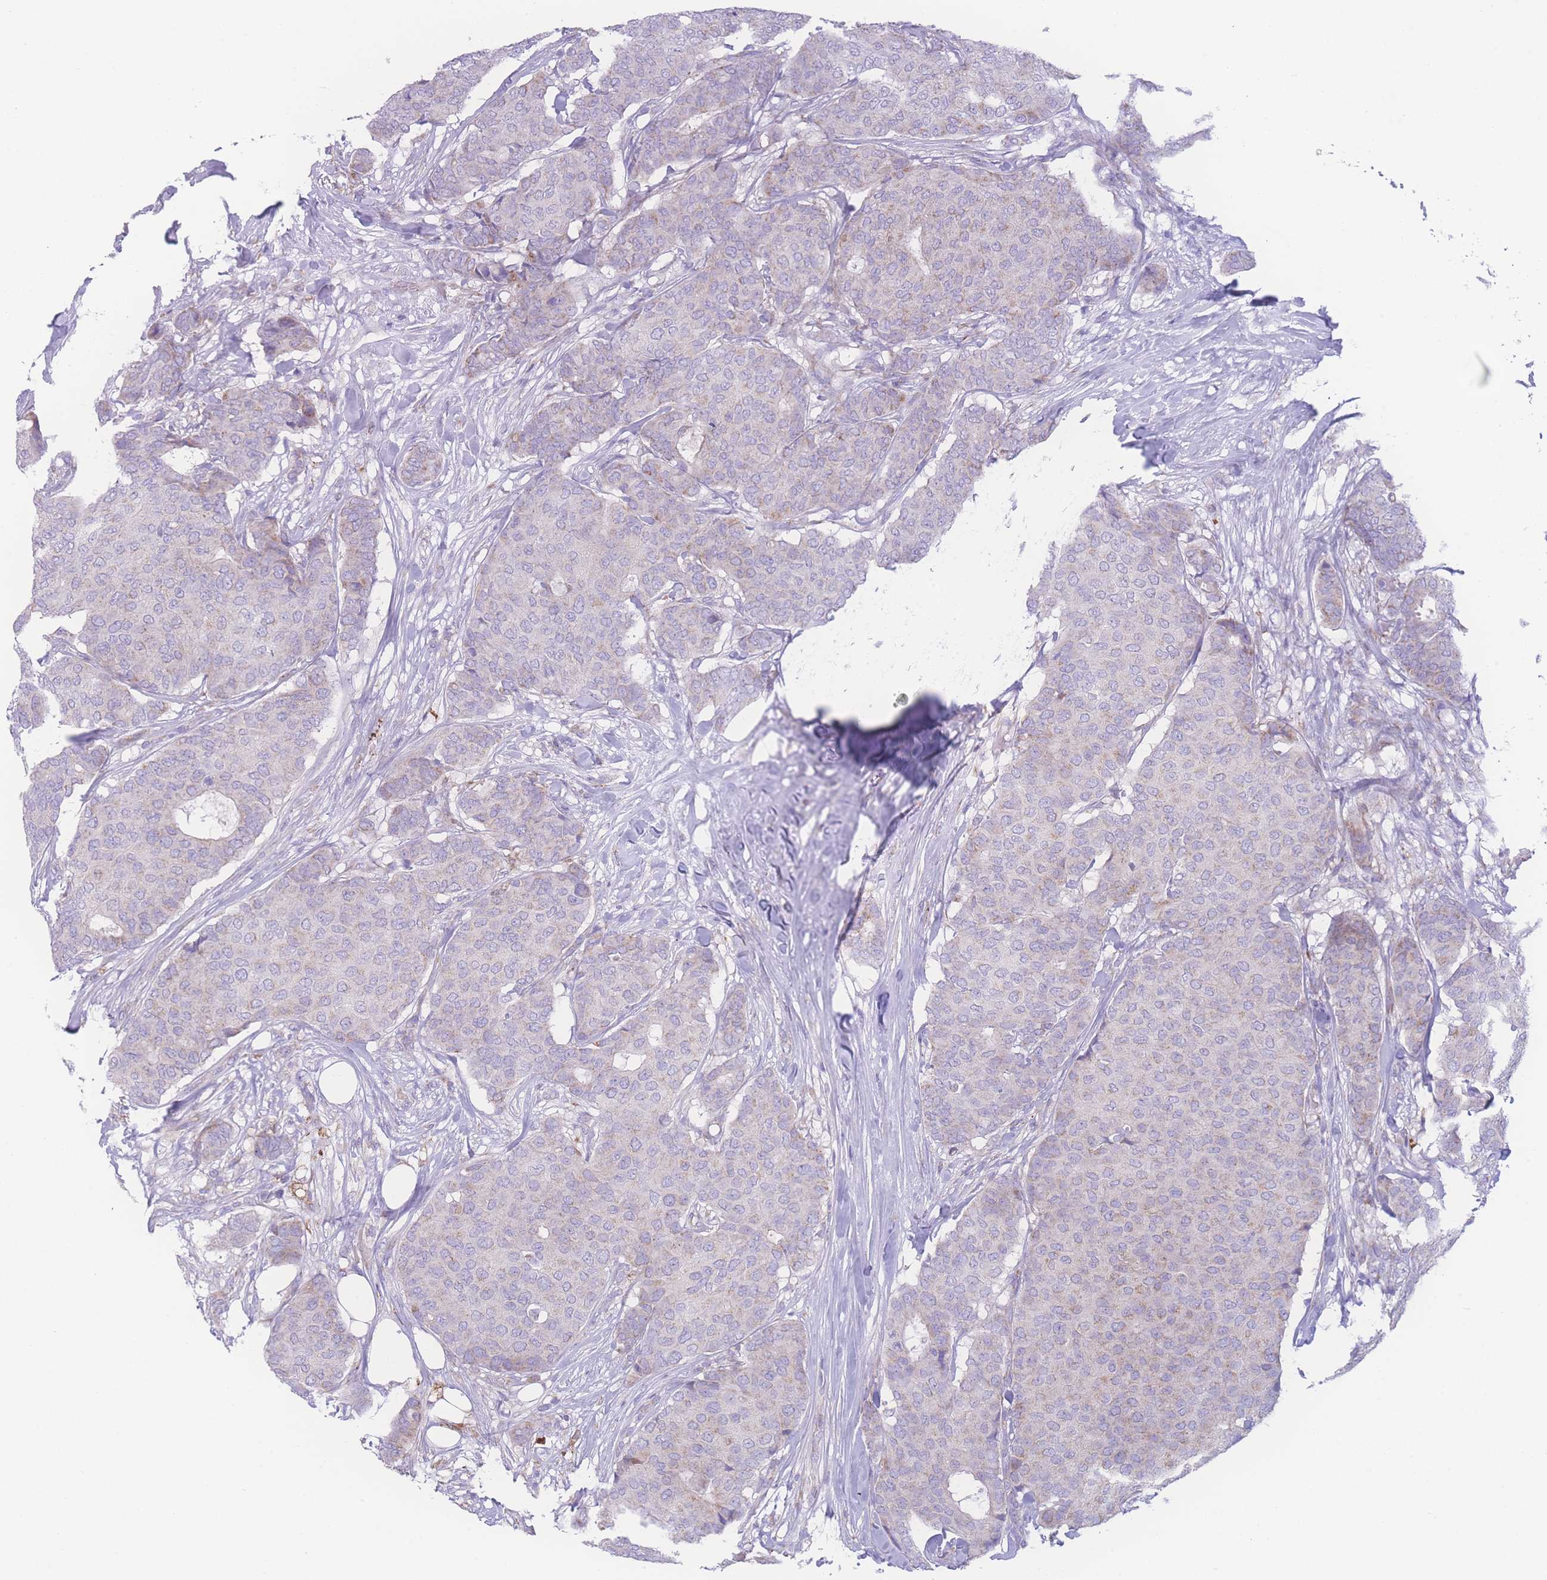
{"staining": {"intensity": "negative", "quantity": "none", "location": "none"}, "tissue": "breast cancer", "cell_type": "Tumor cells", "image_type": "cancer", "snomed": [{"axis": "morphology", "description": "Duct carcinoma"}, {"axis": "topography", "description": "Breast"}], "caption": "Immunohistochemical staining of infiltrating ductal carcinoma (breast) exhibits no significant expression in tumor cells. (DAB (3,3'-diaminobenzidine) IHC, high magnification).", "gene": "NBEAL1", "patient": {"sex": "female", "age": 75}}